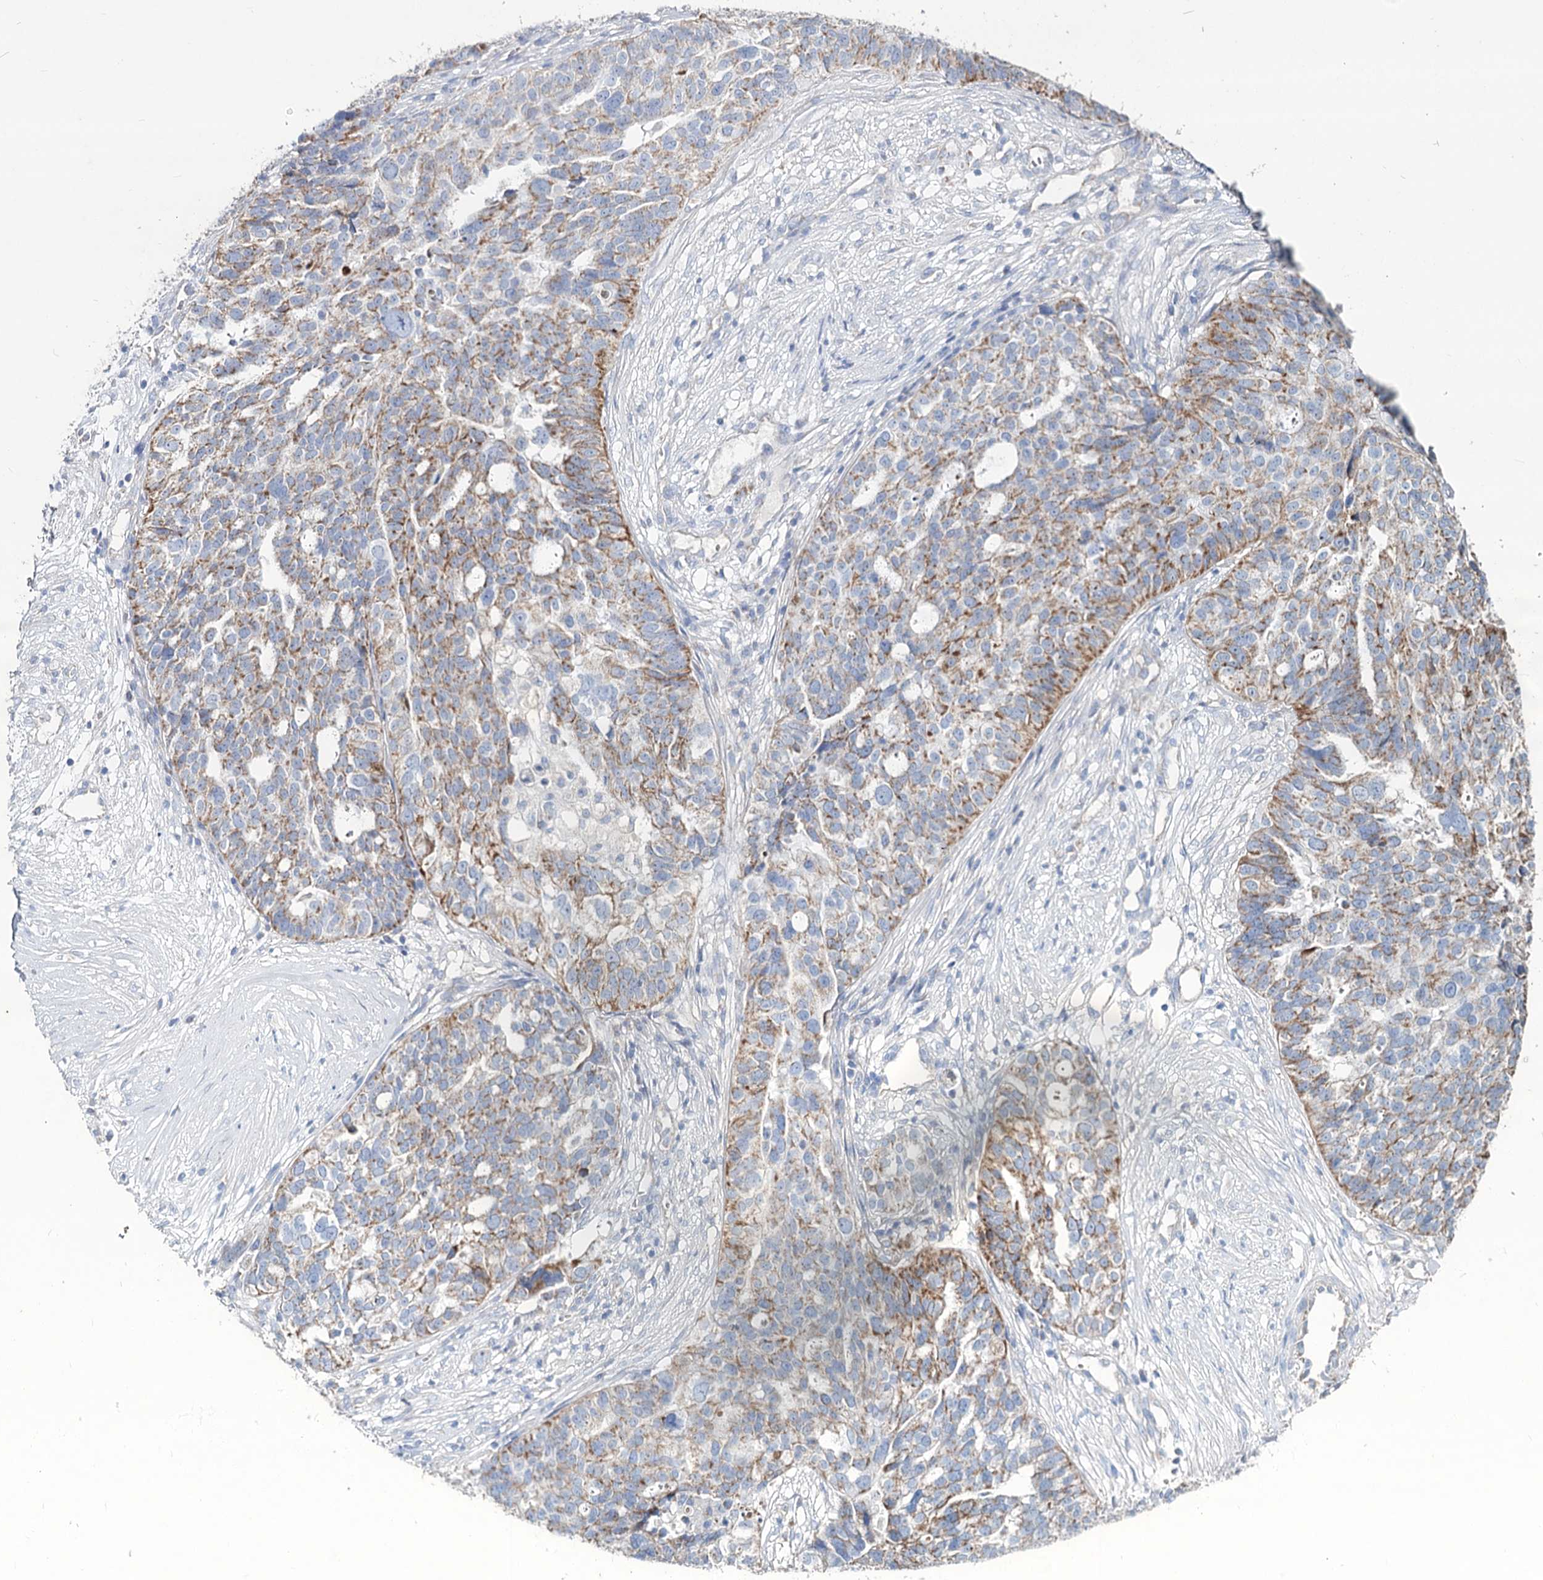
{"staining": {"intensity": "moderate", "quantity": ">75%", "location": "cytoplasmic/membranous"}, "tissue": "ovarian cancer", "cell_type": "Tumor cells", "image_type": "cancer", "snomed": [{"axis": "morphology", "description": "Cystadenocarcinoma, serous, NOS"}, {"axis": "topography", "description": "Ovary"}], "caption": "Ovarian cancer (serous cystadenocarcinoma) stained with a protein marker exhibits moderate staining in tumor cells.", "gene": "MCCC2", "patient": {"sex": "female", "age": 59}}